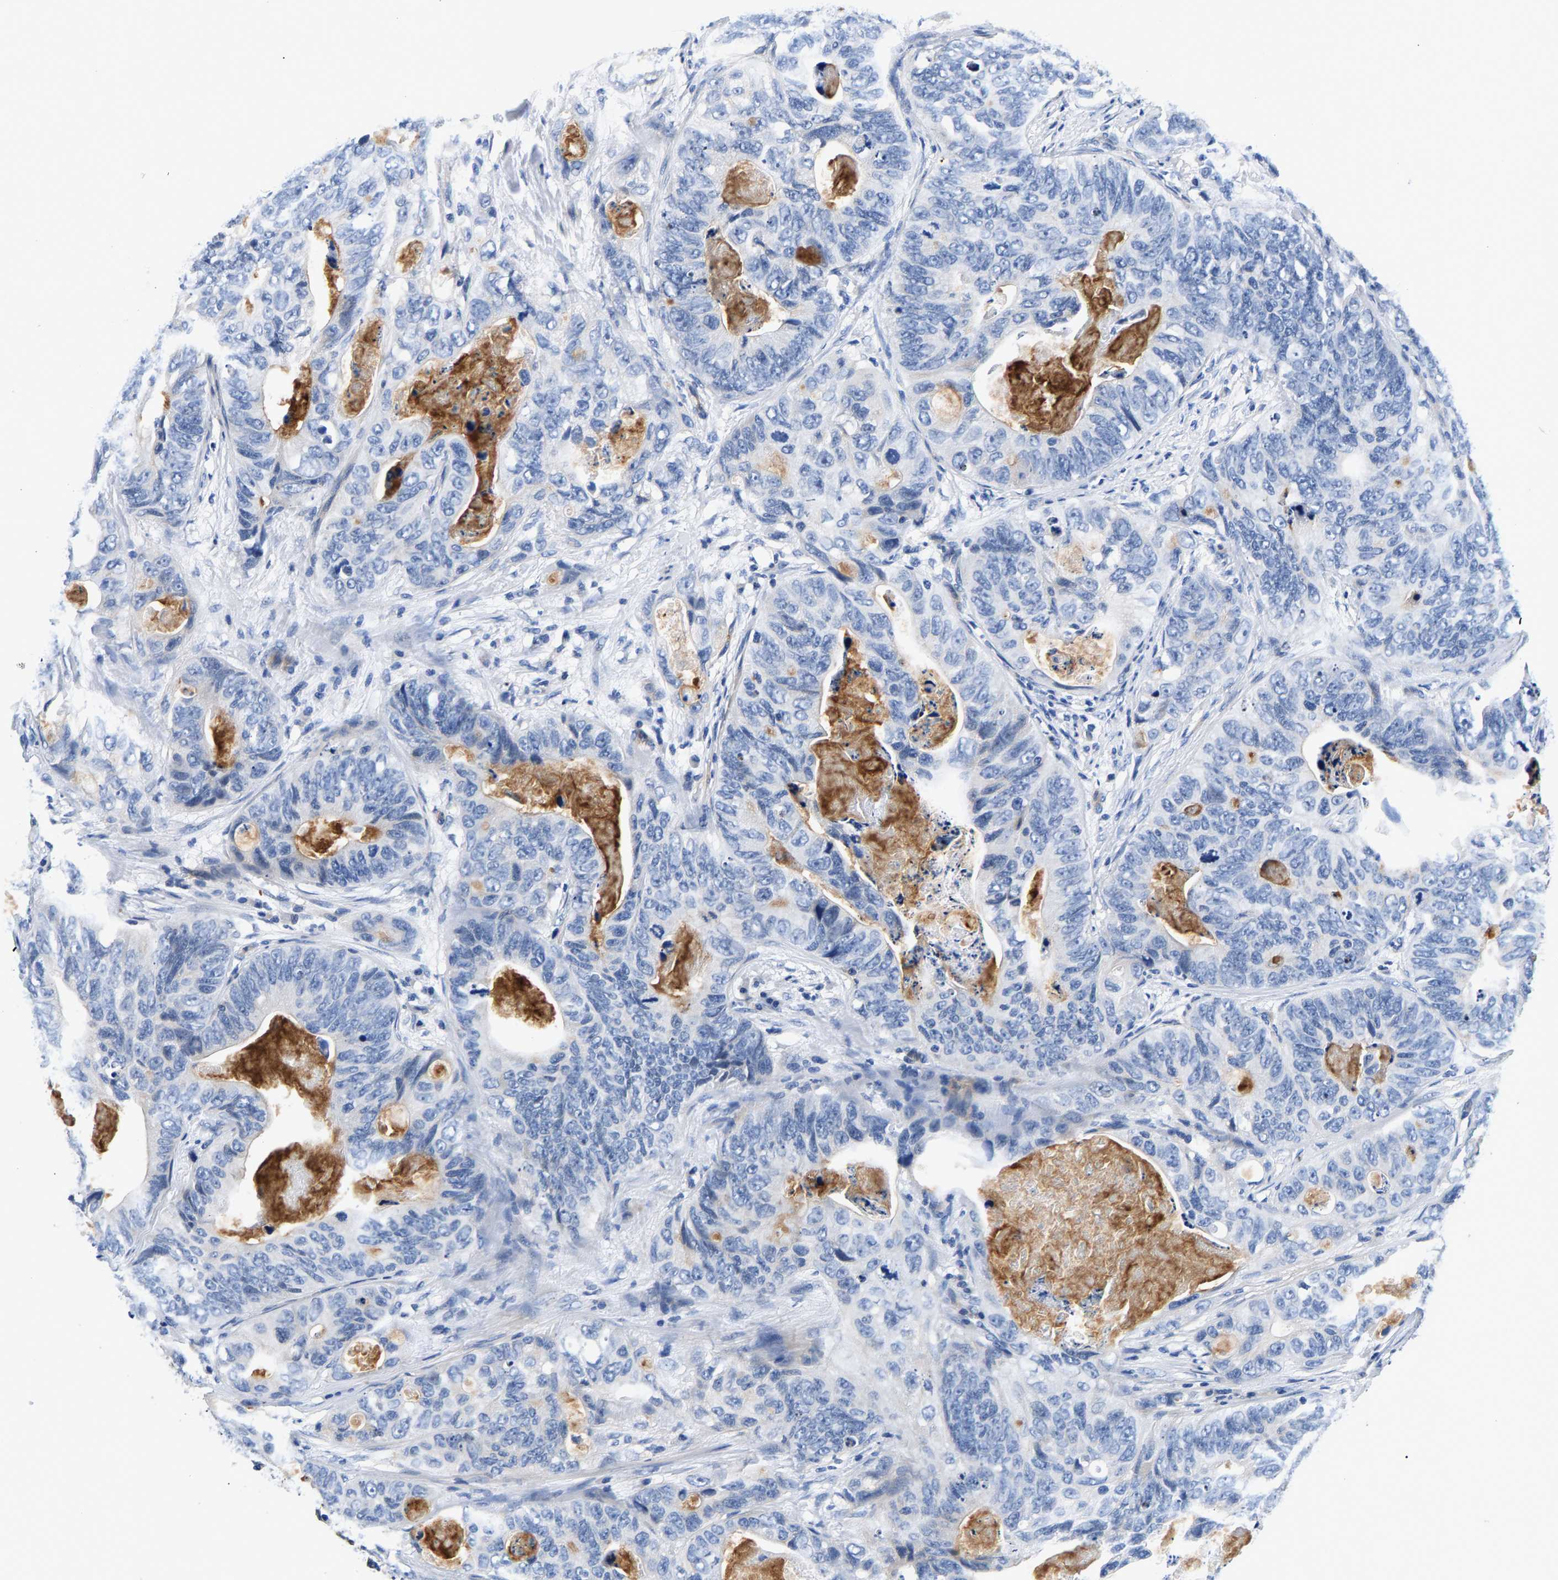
{"staining": {"intensity": "negative", "quantity": "none", "location": "none"}, "tissue": "stomach cancer", "cell_type": "Tumor cells", "image_type": "cancer", "snomed": [{"axis": "morphology", "description": "Adenocarcinoma, NOS"}, {"axis": "topography", "description": "Stomach"}], "caption": "There is no significant positivity in tumor cells of adenocarcinoma (stomach).", "gene": "P2RY4", "patient": {"sex": "female", "age": 89}}